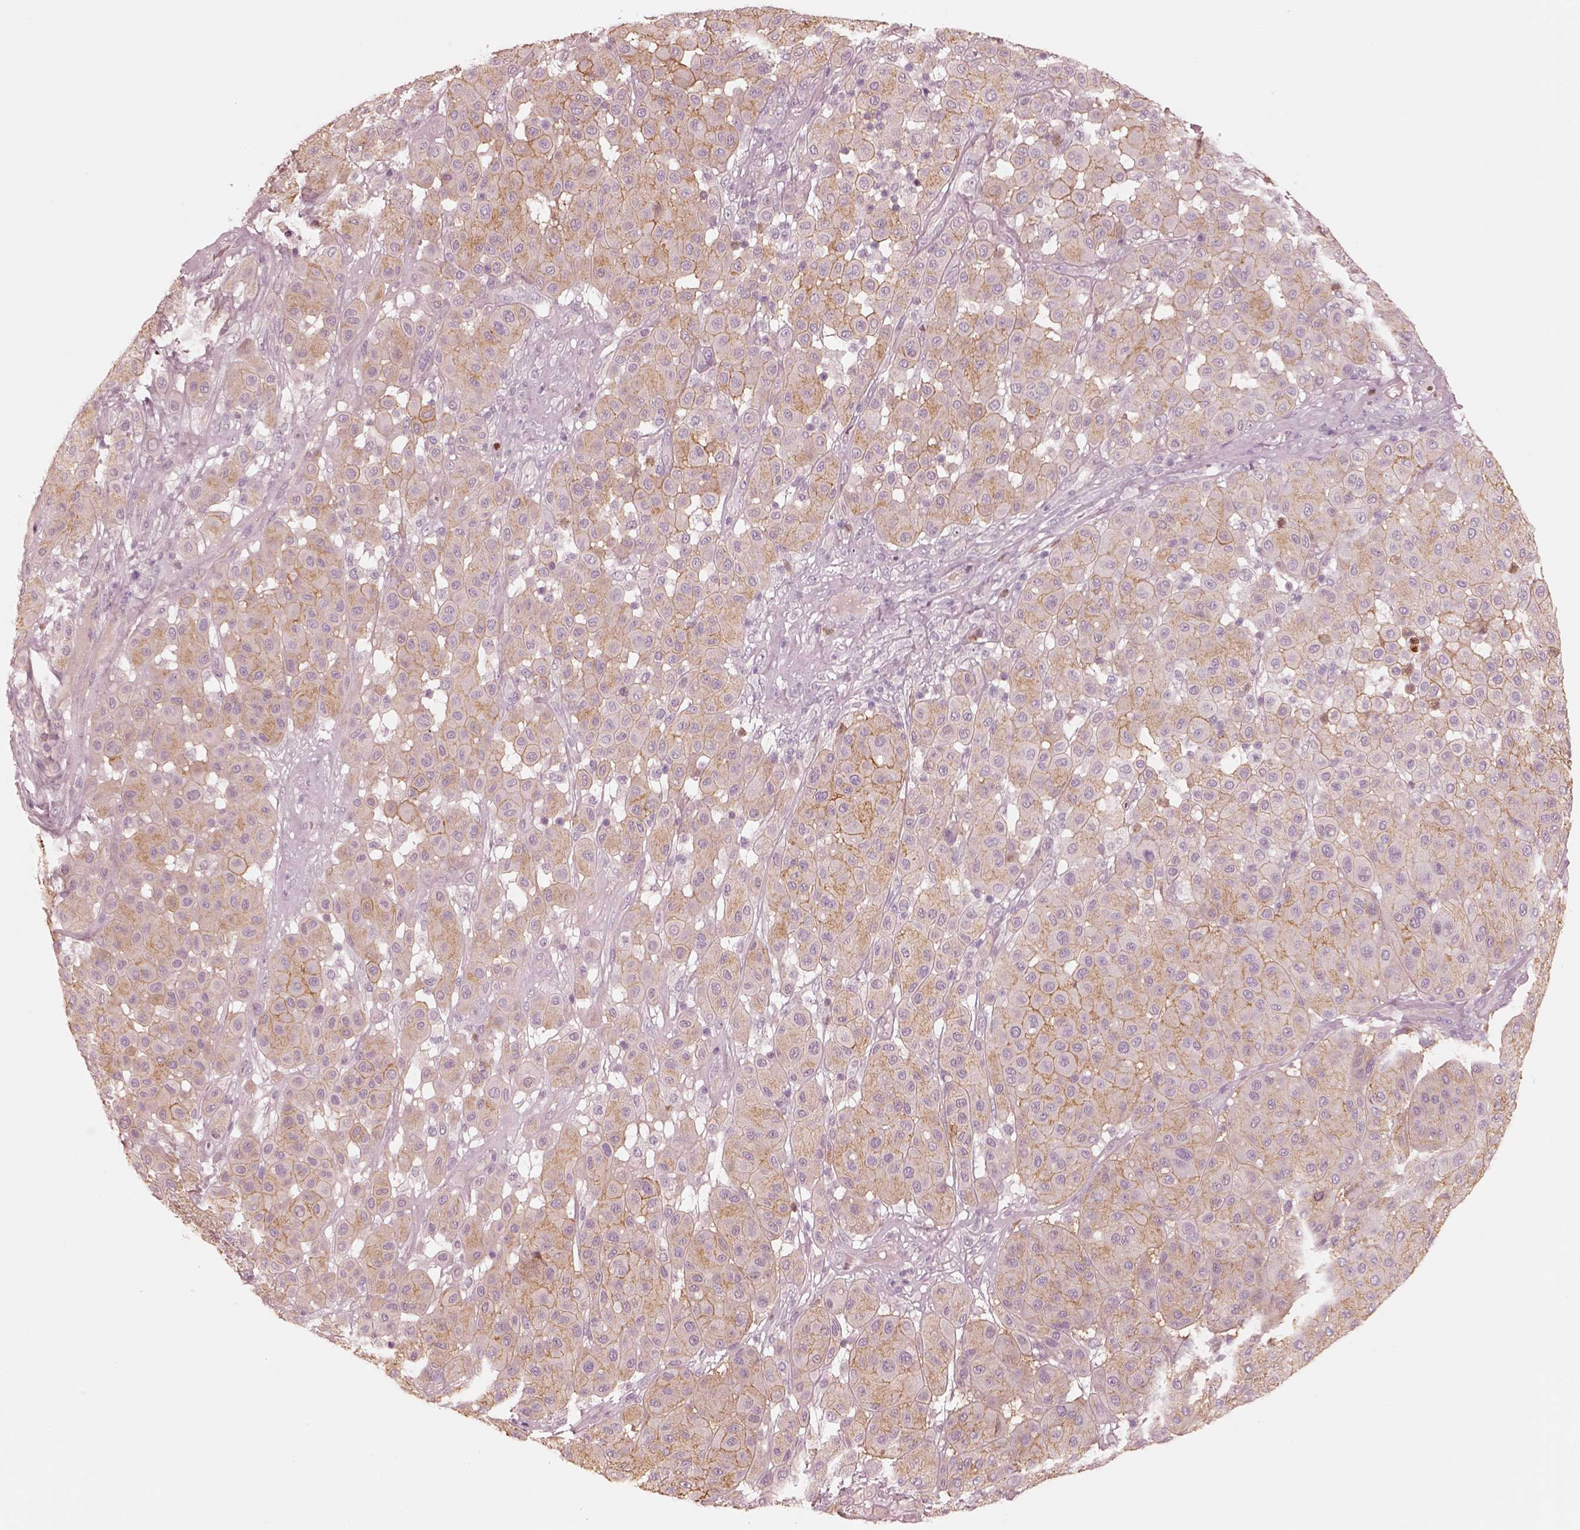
{"staining": {"intensity": "weak", "quantity": "25%-75%", "location": "cytoplasmic/membranous"}, "tissue": "melanoma", "cell_type": "Tumor cells", "image_type": "cancer", "snomed": [{"axis": "morphology", "description": "Malignant melanoma, Metastatic site"}, {"axis": "topography", "description": "Smooth muscle"}], "caption": "This photomicrograph displays melanoma stained with immunohistochemistry to label a protein in brown. The cytoplasmic/membranous of tumor cells show weak positivity for the protein. Nuclei are counter-stained blue.", "gene": "GPRIN1", "patient": {"sex": "male", "age": 41}}